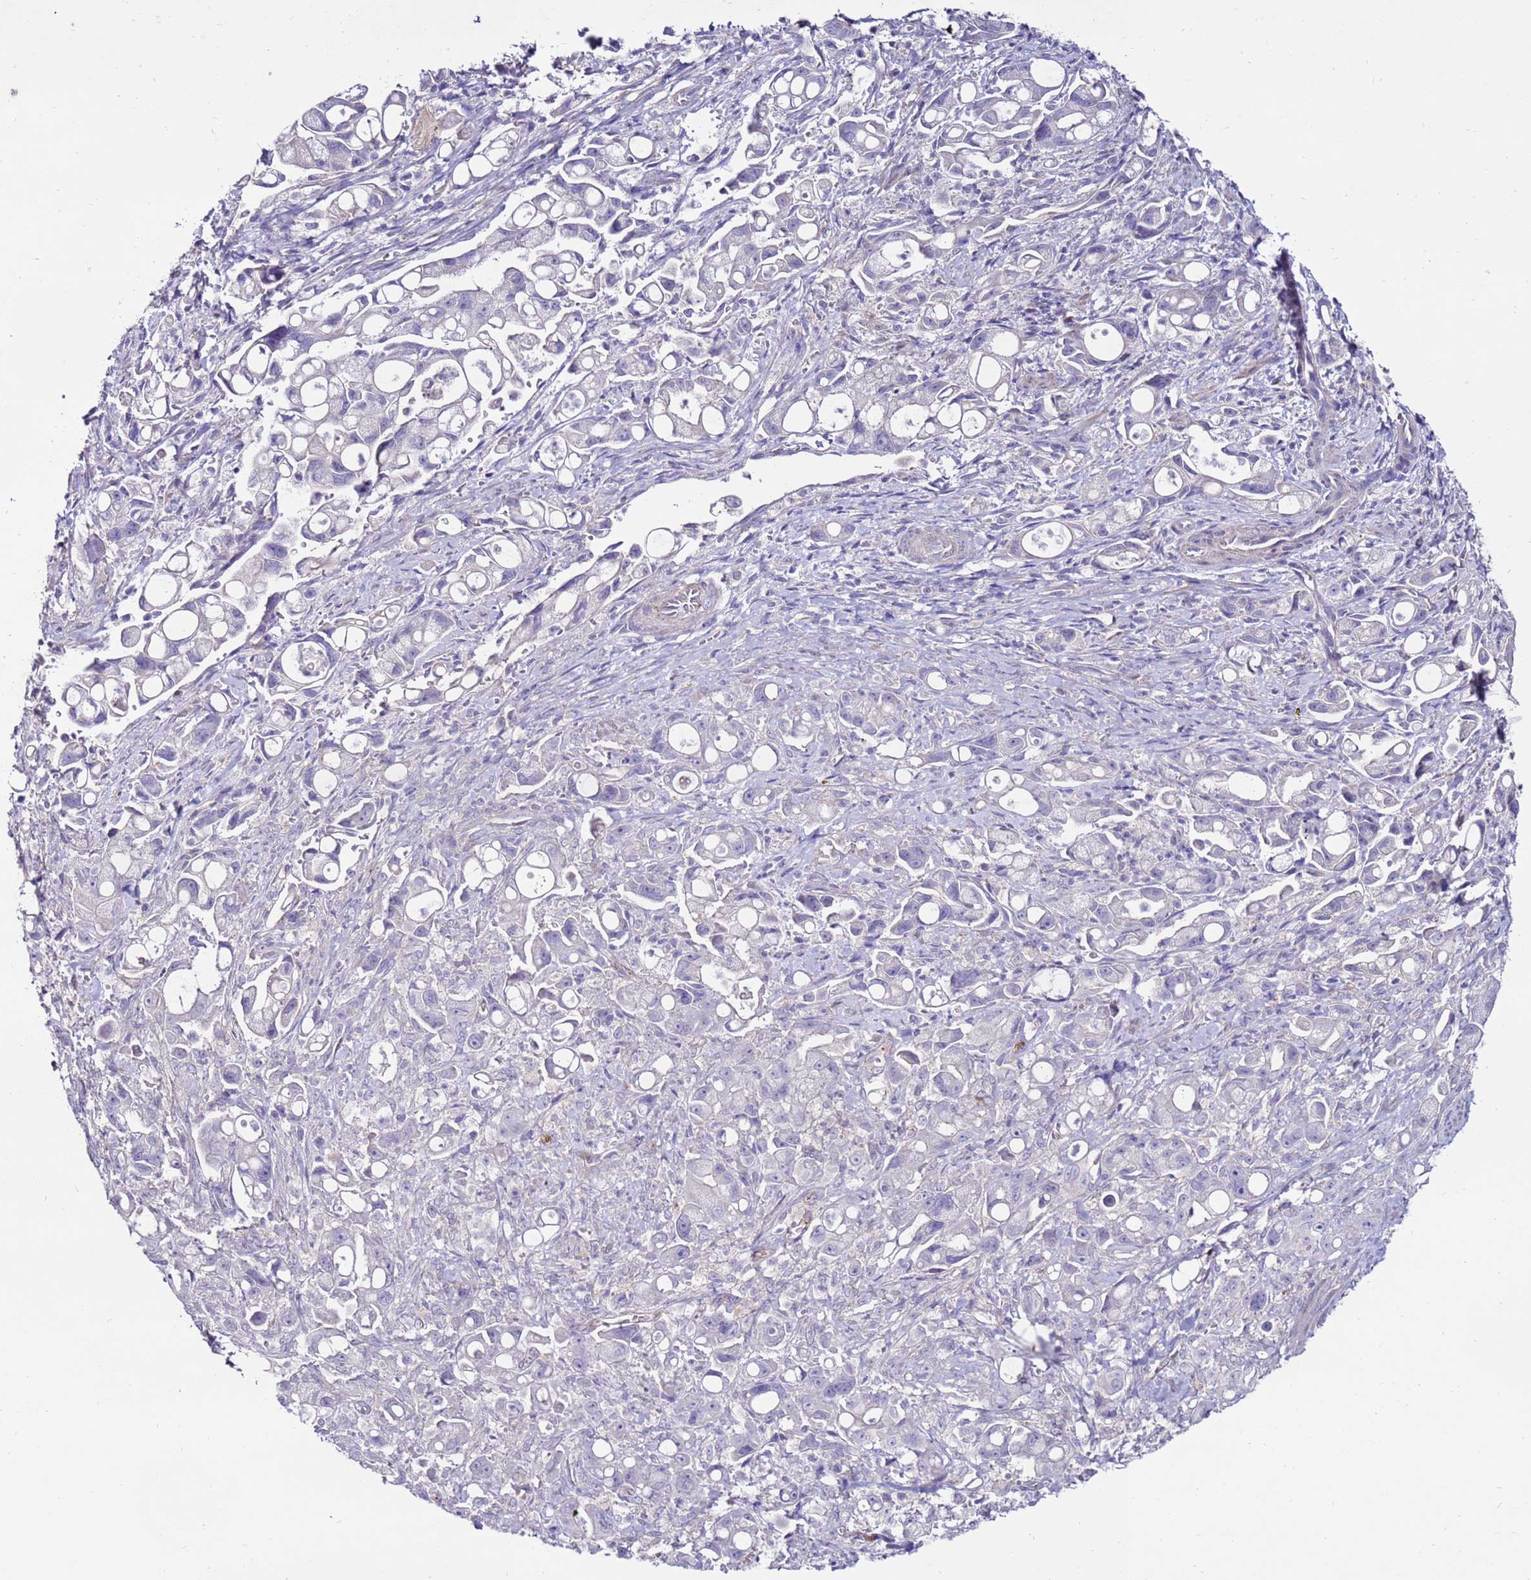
{"staining": {"intensity": "negative", "quantity": "none", "location": "none"}, "tissue": "pancreatic cancer", "cell_type": "Tumor cells", "image_type": "cancer", "snomed": [{"axis": "morphology", "description": "Adenocarcinoma, NOS"}, {"axis": "topography", "description": "Pancreas"}], "caption": "This is an immunohistochemistry (IHC) micrograph of pancreatic cancer (adenocarcinoma). There is no positivity in tumor cells.", "gene": "CLEC4M", "patient": {"sex": "male", "age": 68}}